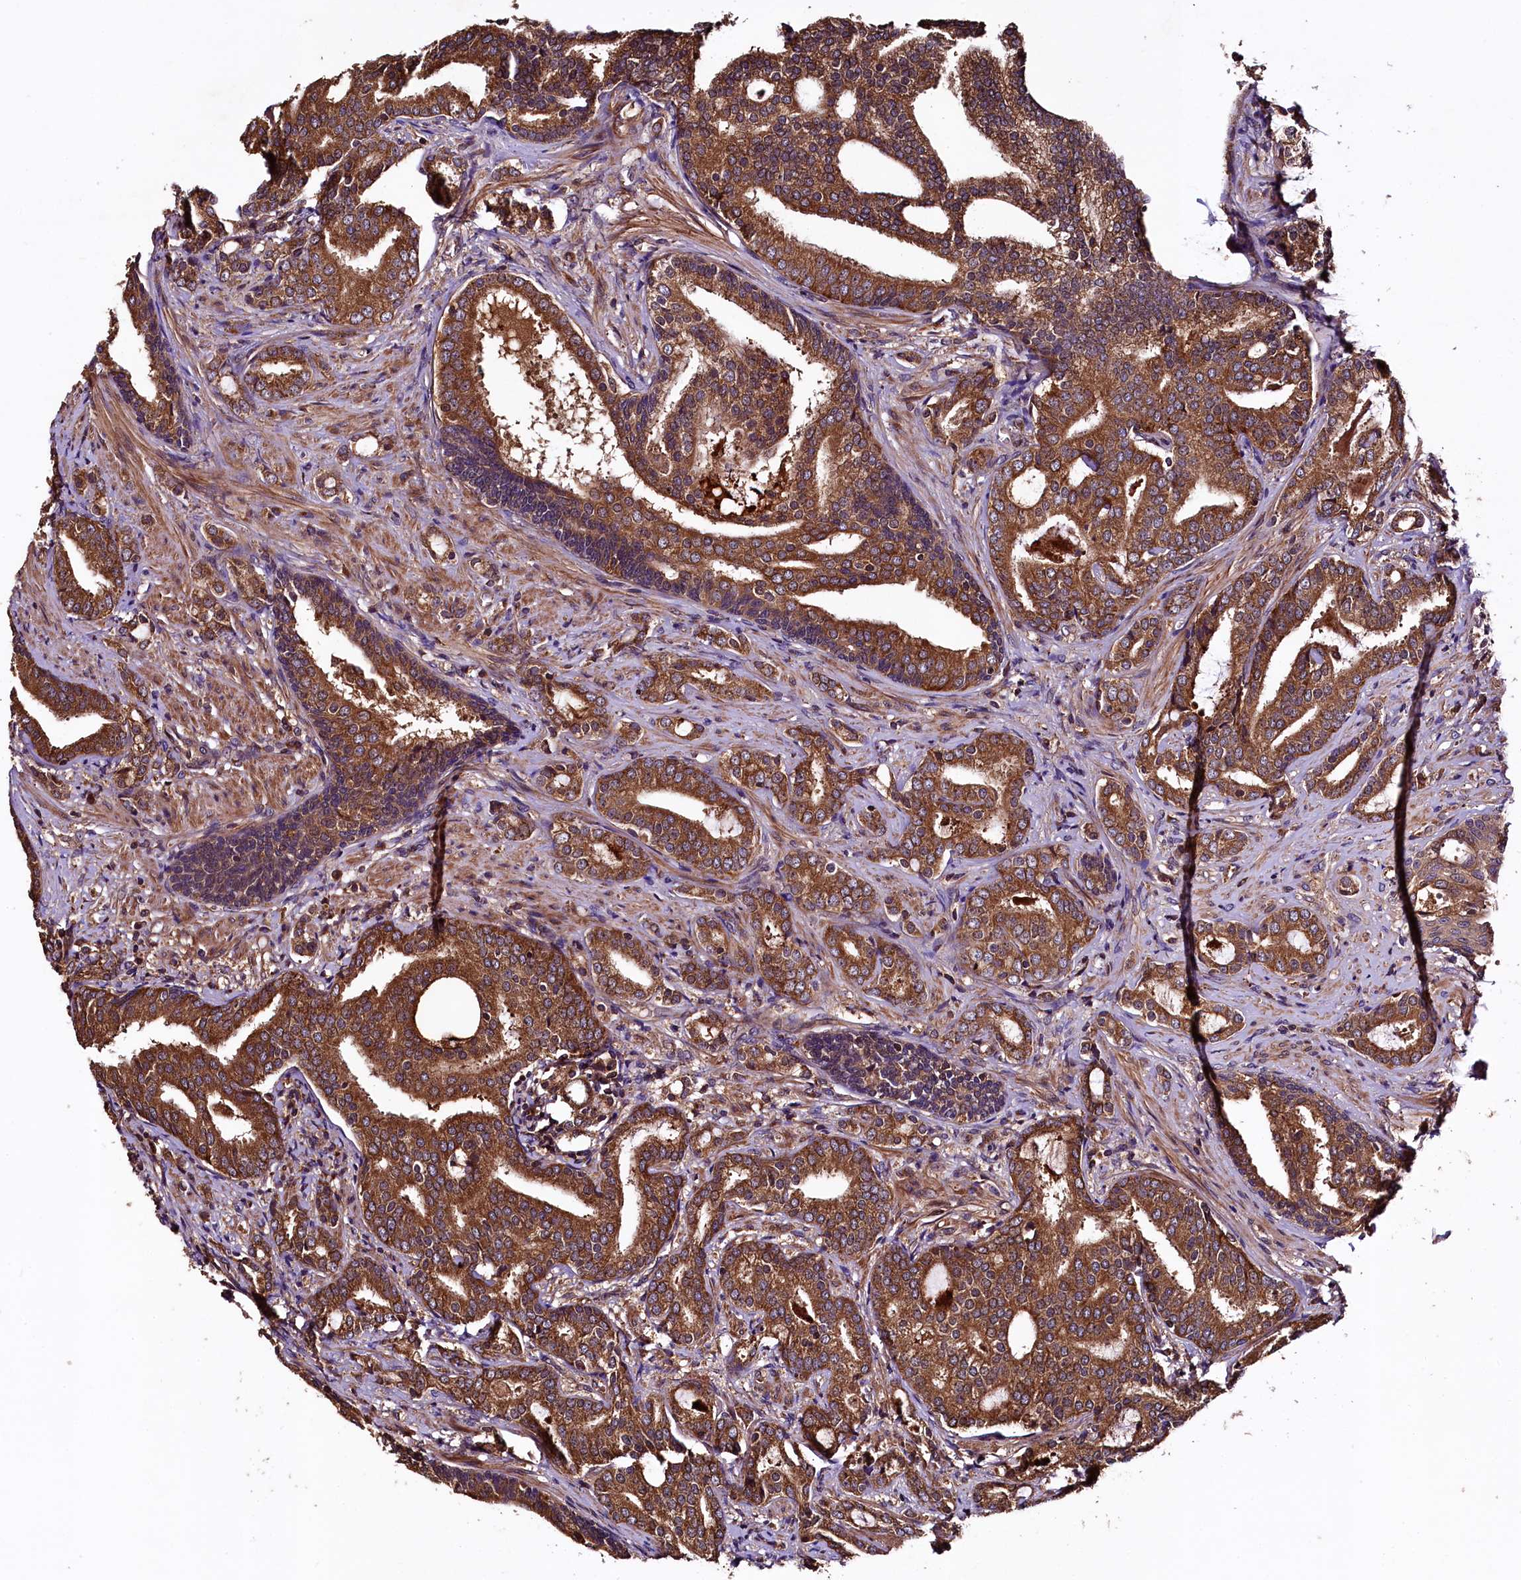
{"staining": {"intensity": "strong", "quantity": ">75%", "location": "cytoplasmic/membranous"}, "tissue": "prostate cancer", "cell_type": "Tumor cells", "image_type": "cancer", "snomed": [{"axis": "morphology", "description": "Adenocarcinoma, High grade"}, {"axis": "topography", "description": "Prostate"}], "caption": "Tumor cells display high levels of strong cytoplasmic/membranous staining in about >75% of cells in prostate cancer (adenocarcinoma (high-grade)).", "gene": "KLC2", "patient": {"sex": "male", "age": 63}}